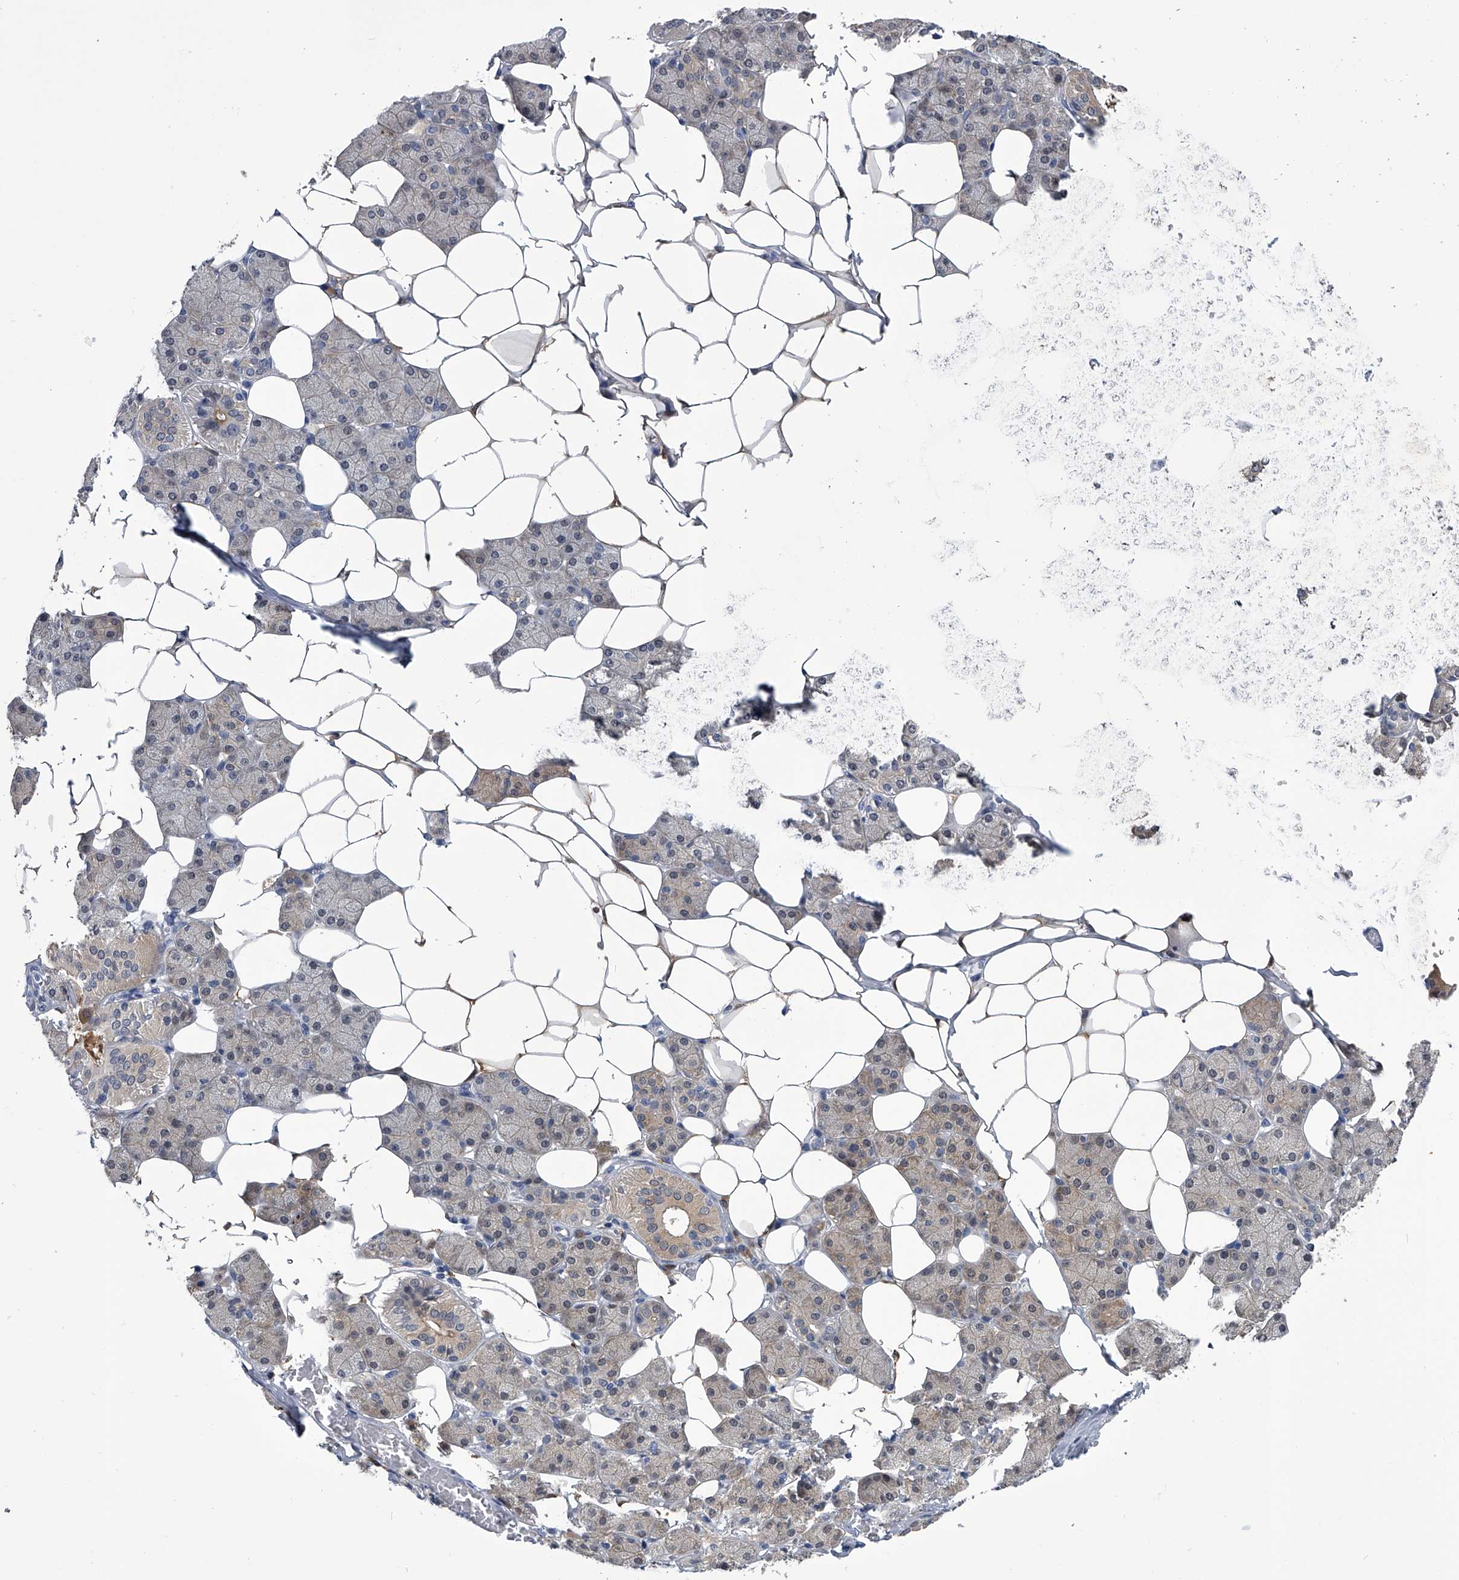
{"staining": {"intensity": "moderate", "quantity": "25%-75%", "location": "cytoplasmic/membranous"}, "tissue": "salivary gland", "cell_type": "Glandular cells", "image_type": "normal", "snomed": [{"axis": "morphology", "description": "Normal tissue, NOS"}, {"axis": "topography", "description": "Salivary gland"}], "caption": "This image displays immunohistochemistry (IHC) staining of normal salivary gland, with medium moderate cytoplasmic/membranous positivity in about 25%-75% of glandular cells.", "gene": "PDXK", "patient": {"sex": "female", "age": 33}}